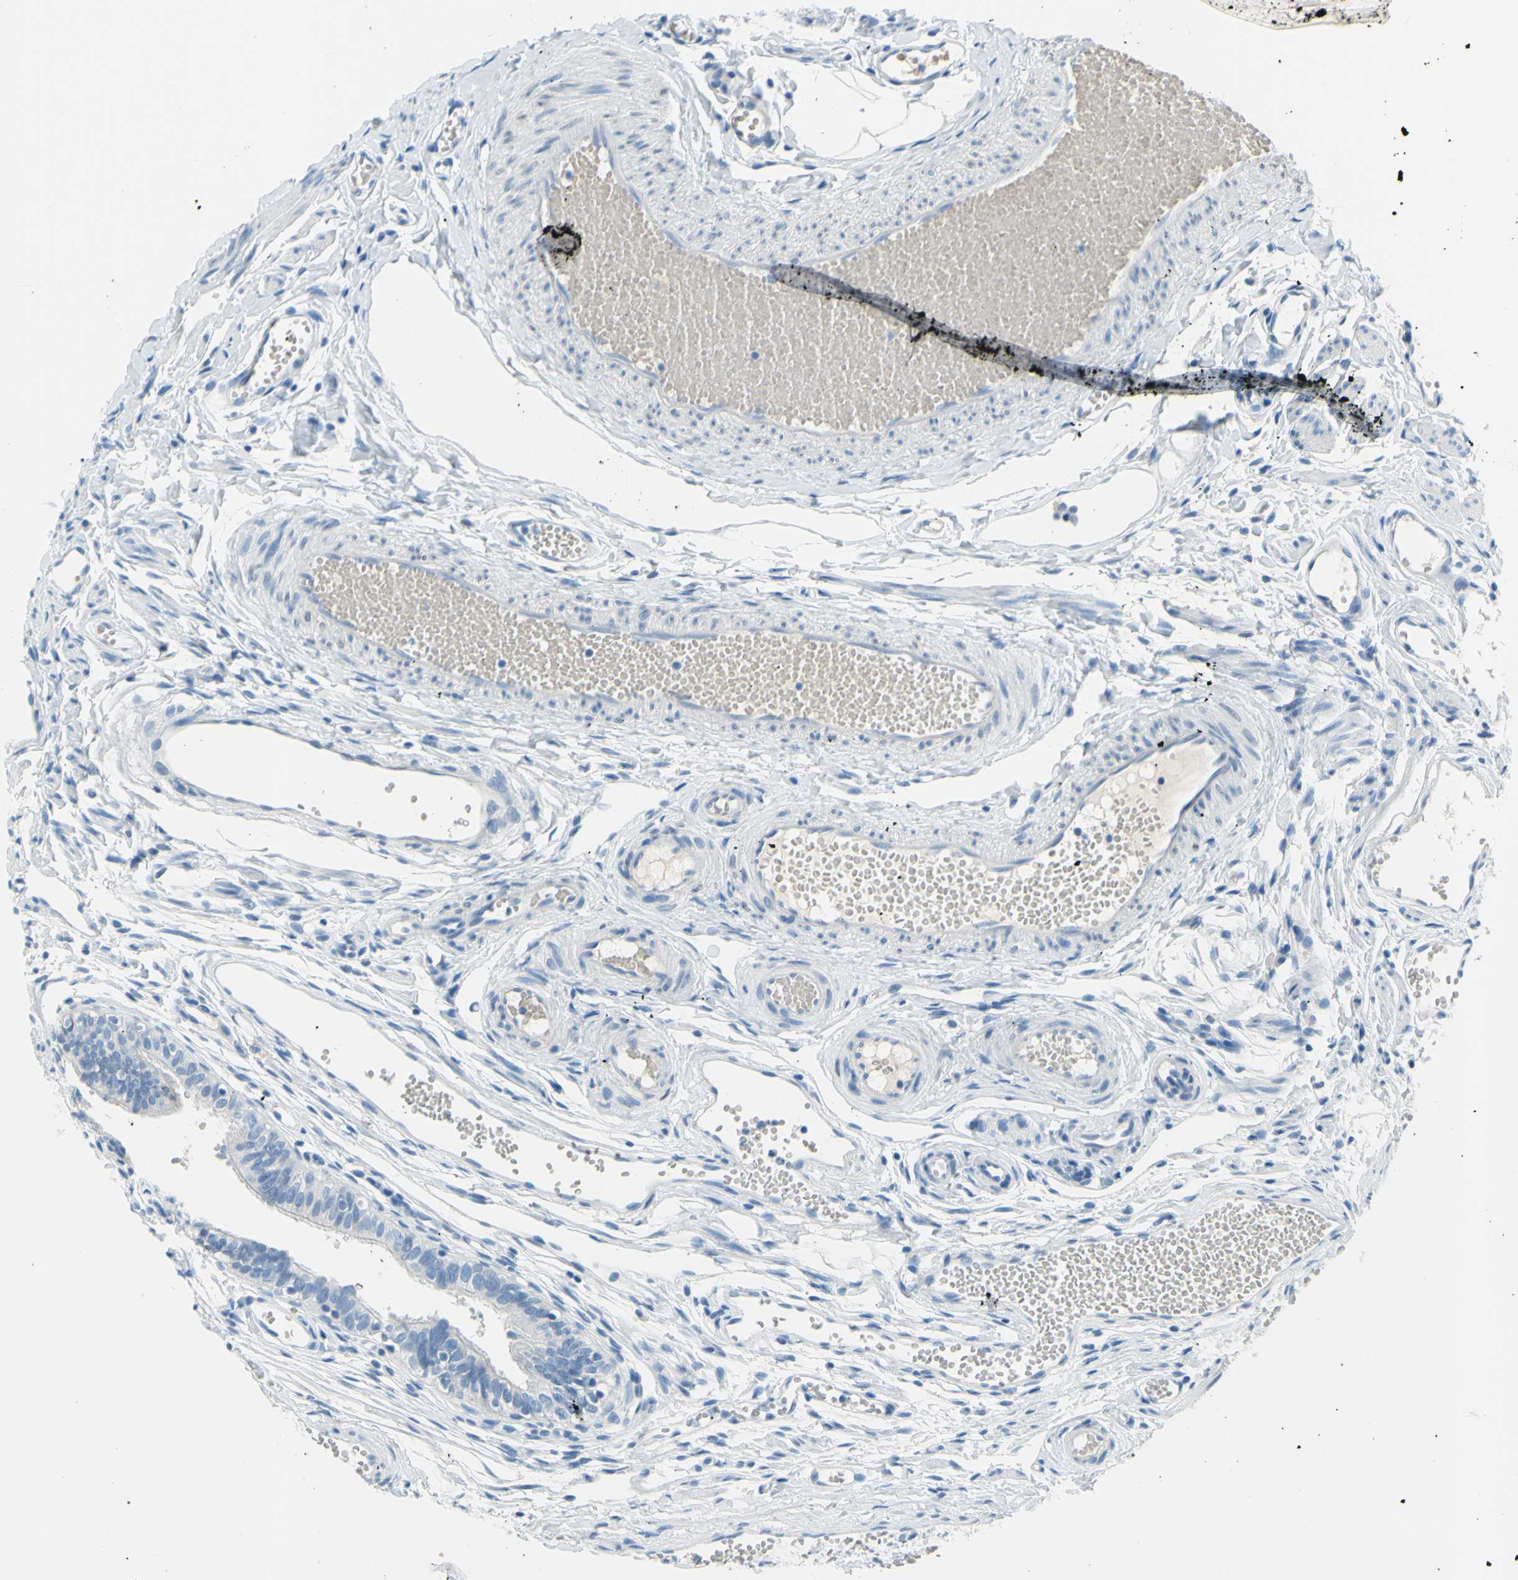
{"staining": {"intensity": "negative", "quantity": "none", "location": "none"}, "tissue": "fallopian tube", "cell_type": "Glandular cells", "image_type": "normal", "snomed": [{"axis": "morphology", "description": "Normal tissue, NOS"}, {"axis": "topography", "description": "Fallopian tube"}, {"axis": "topography", "description": "Placenta"}], "caption": "A micrograph of fallopian tube stained for a protein reveals no brown staining in glandular cells.", "gene": "DCT", "patient": {"sex": "female", "age": 34}}